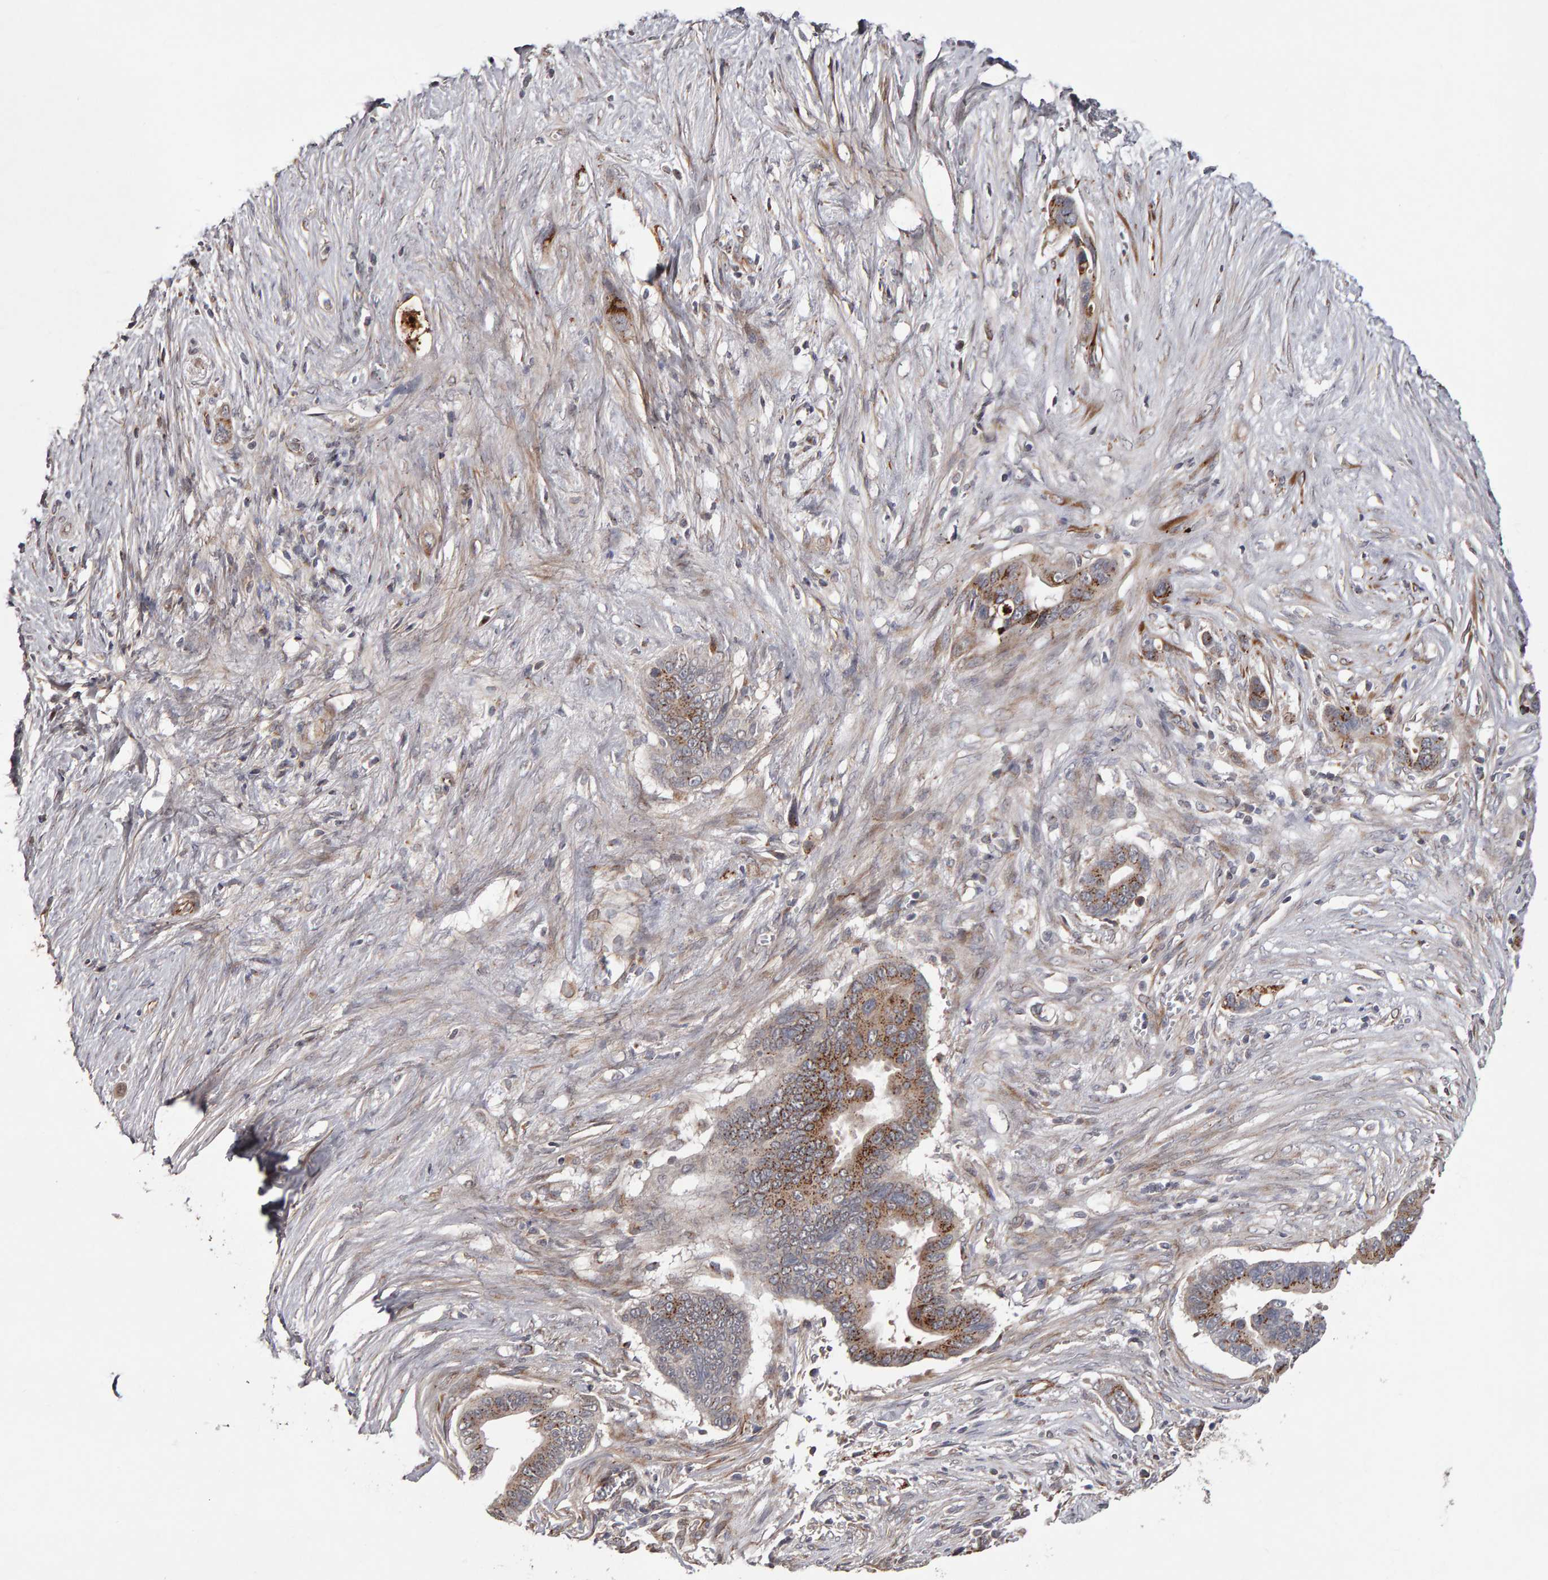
{"staining": {"intensity": "strong", "quantity": ">75%", "location": "cytoplasmic/membranous"}, "tissue": "pancreatic cancer", "cell_type": "Tumor cells", "image_type": "cancer", "snomed": [{"axis": "morphology", "description": "Adenocarcinoma, NOS"}, {"axis": "topography", "description": "Pancreas"}], "caption": "Pancreatic cancer (adenocarcinoma) was stained to show a protein in brown. There is high levels of strong cytoplasmic/membranous staining in about >75% of tumor cells. The staining was performed using DAB (3,3'-diaminobenzidine), with brown indicating positive protein expression. Nuclei are stained blue with hematoxylin.", "gene": "CANT1", "patient": {"sex": "female", "age": 72}}